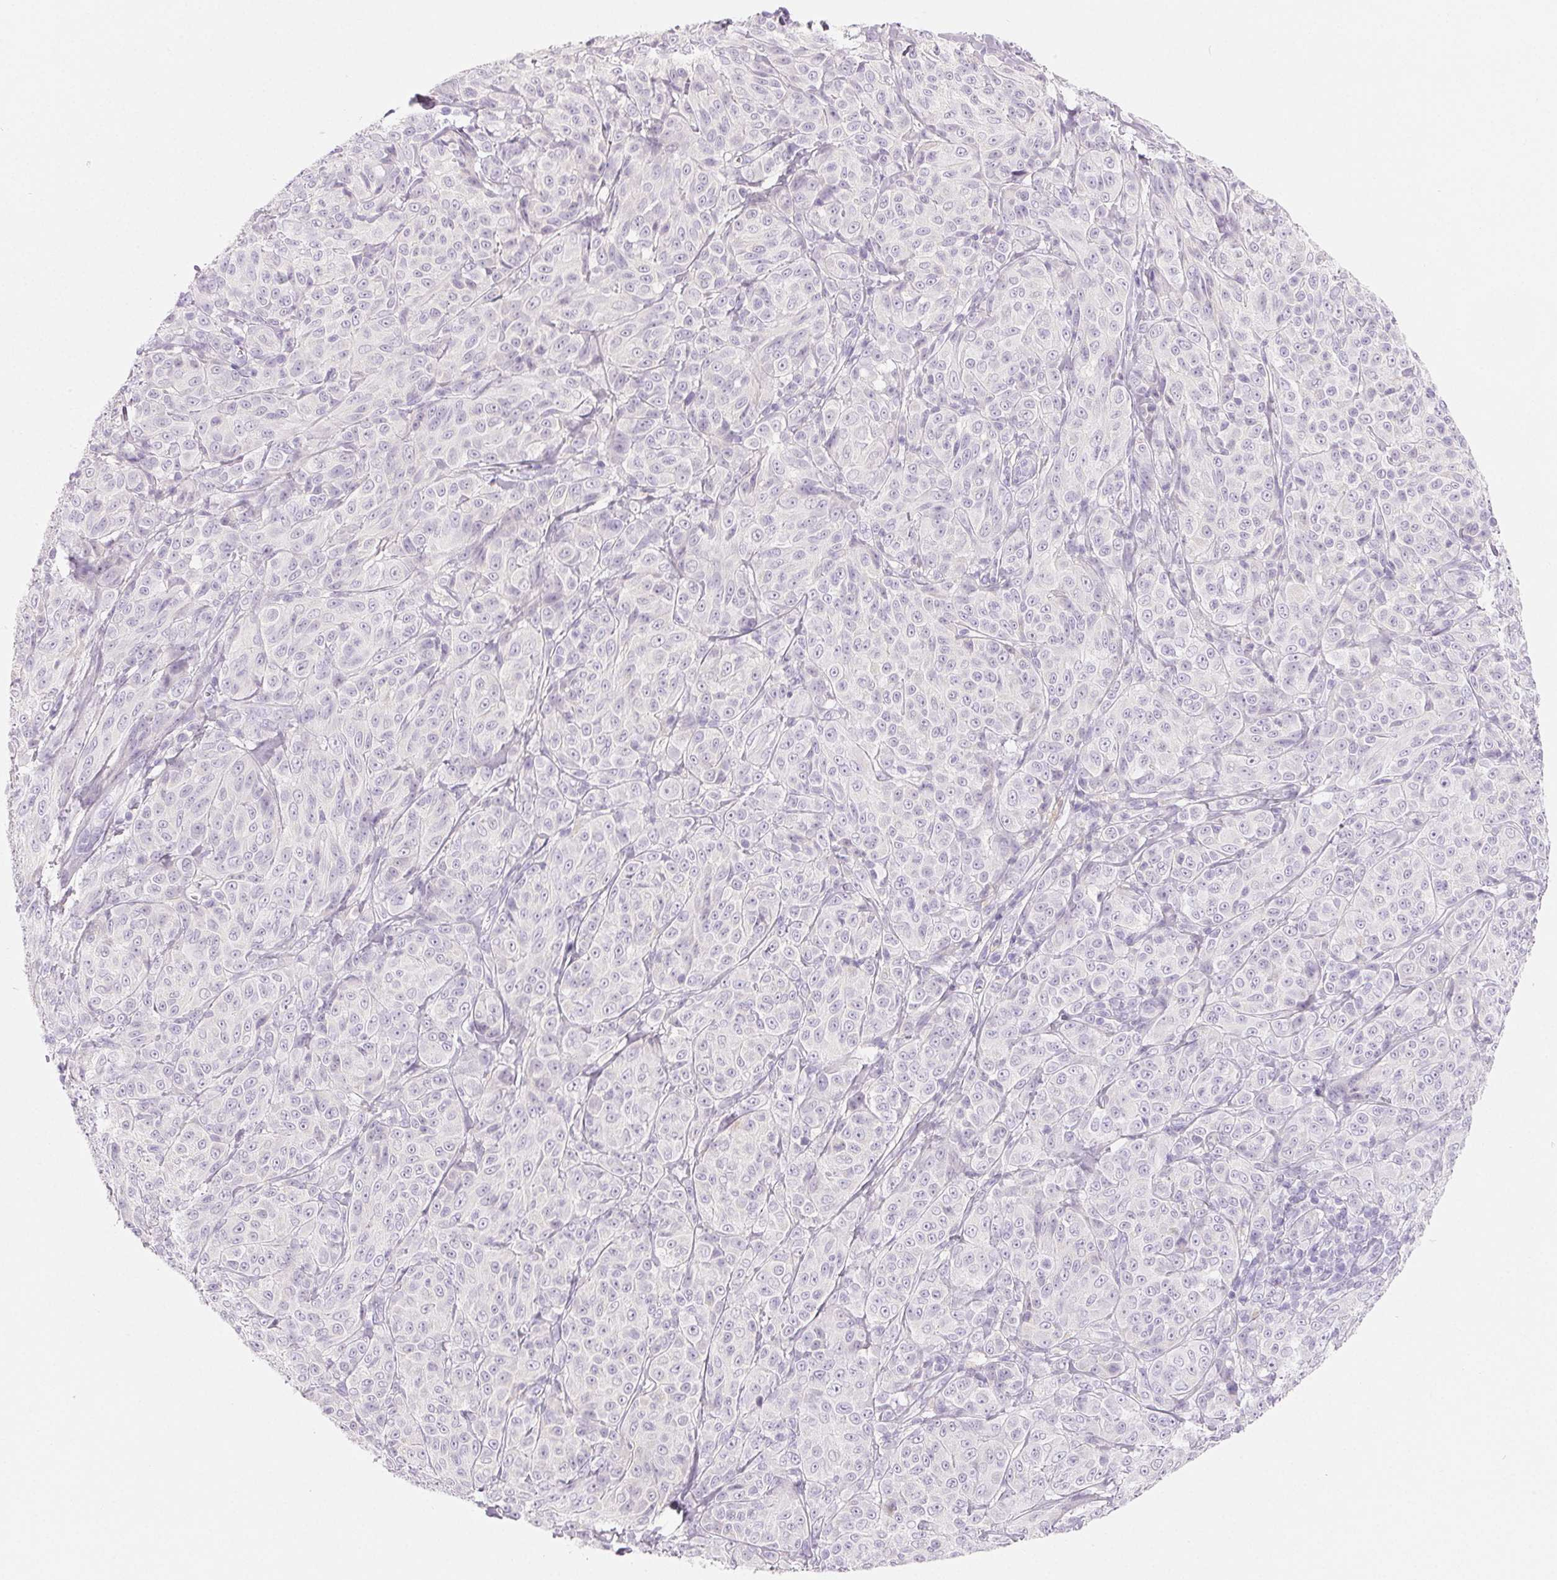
{"staining": {"intensity": "negative", "quantity": "none", "location": "none"}, "tissue": "melanoma", "cell_type": "Tumor cells", "image_type": "cancer", "snomed": [{"axis": "morphology", "description": "Malignant melanoma, NOS"}, {"axis": "topography", "description": "Skin"}], "caption": "Protein analysis of malignant melanoma displays no significant staining in tumor cells.", "gene": "SPACA5B", "patient": {"sex": "male", "age": 89}}